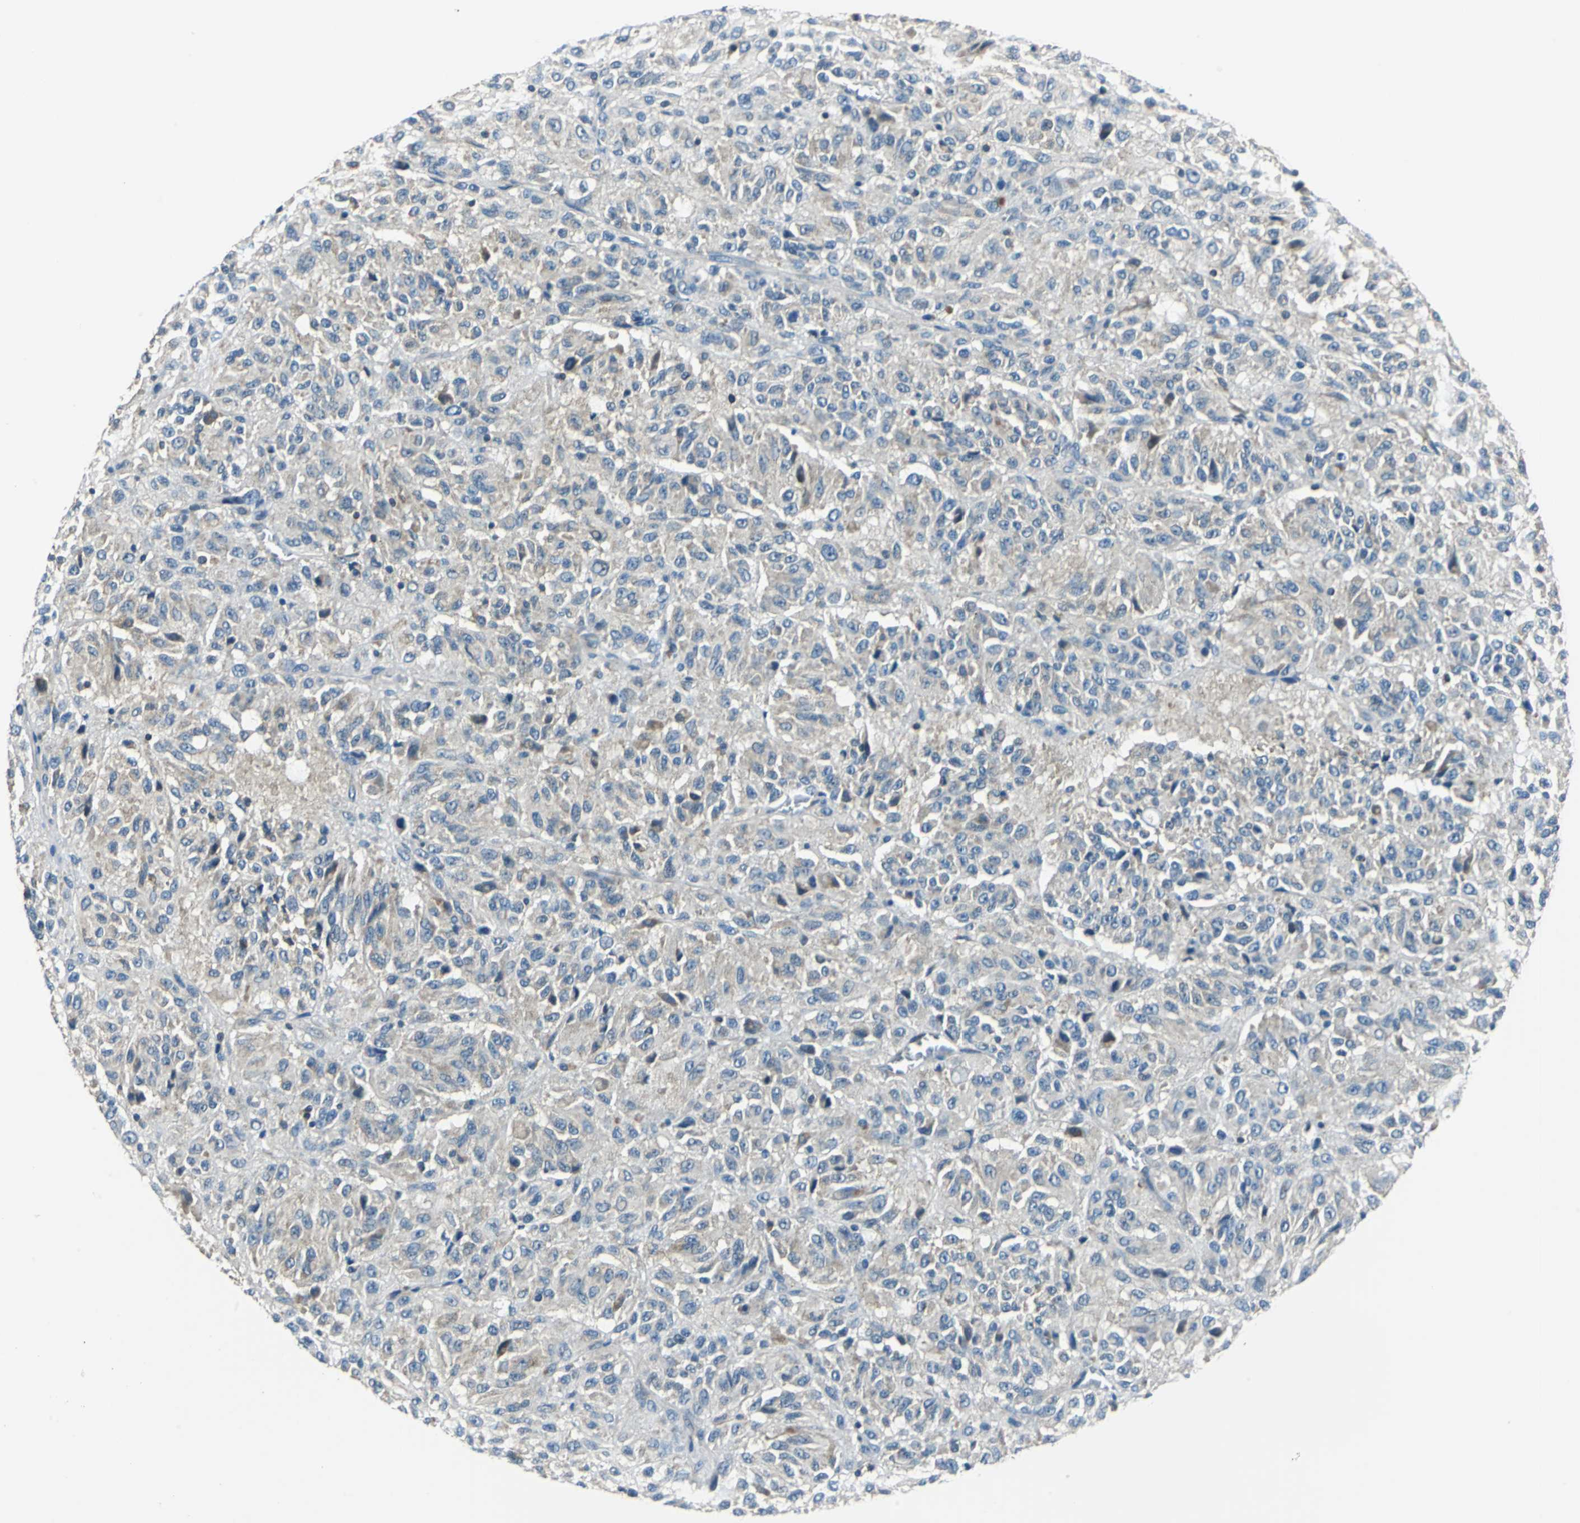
{"staining": {"intensity": "weak", "quantity": "25%-75%", "location": "cytoplasmic/membranous"}, "tissue": "melanoma", "cell_type": "Tumor cells", "image_type": "cancer", "snomed": [{"axis": "morphology", "description": "Malignant melanoma, Metastatic site"}, {"axis": "topography", "description": "Lung"}], "caption": "Immunohistochemistry (IHC) (DAB) staining of human malignant melanoma (metastatic site) displays weak cytoplasmic/membranous protein expression in about 25%-75% of tumor cells. The staining is performed using DAB (3,3'-diaminobenzidine) brown chromogen to label protein expression. The nuclei are counter-stained blue using hematoxylin.", "gene": "CPA3", "patient": {"sex": "male", "age": 64}}